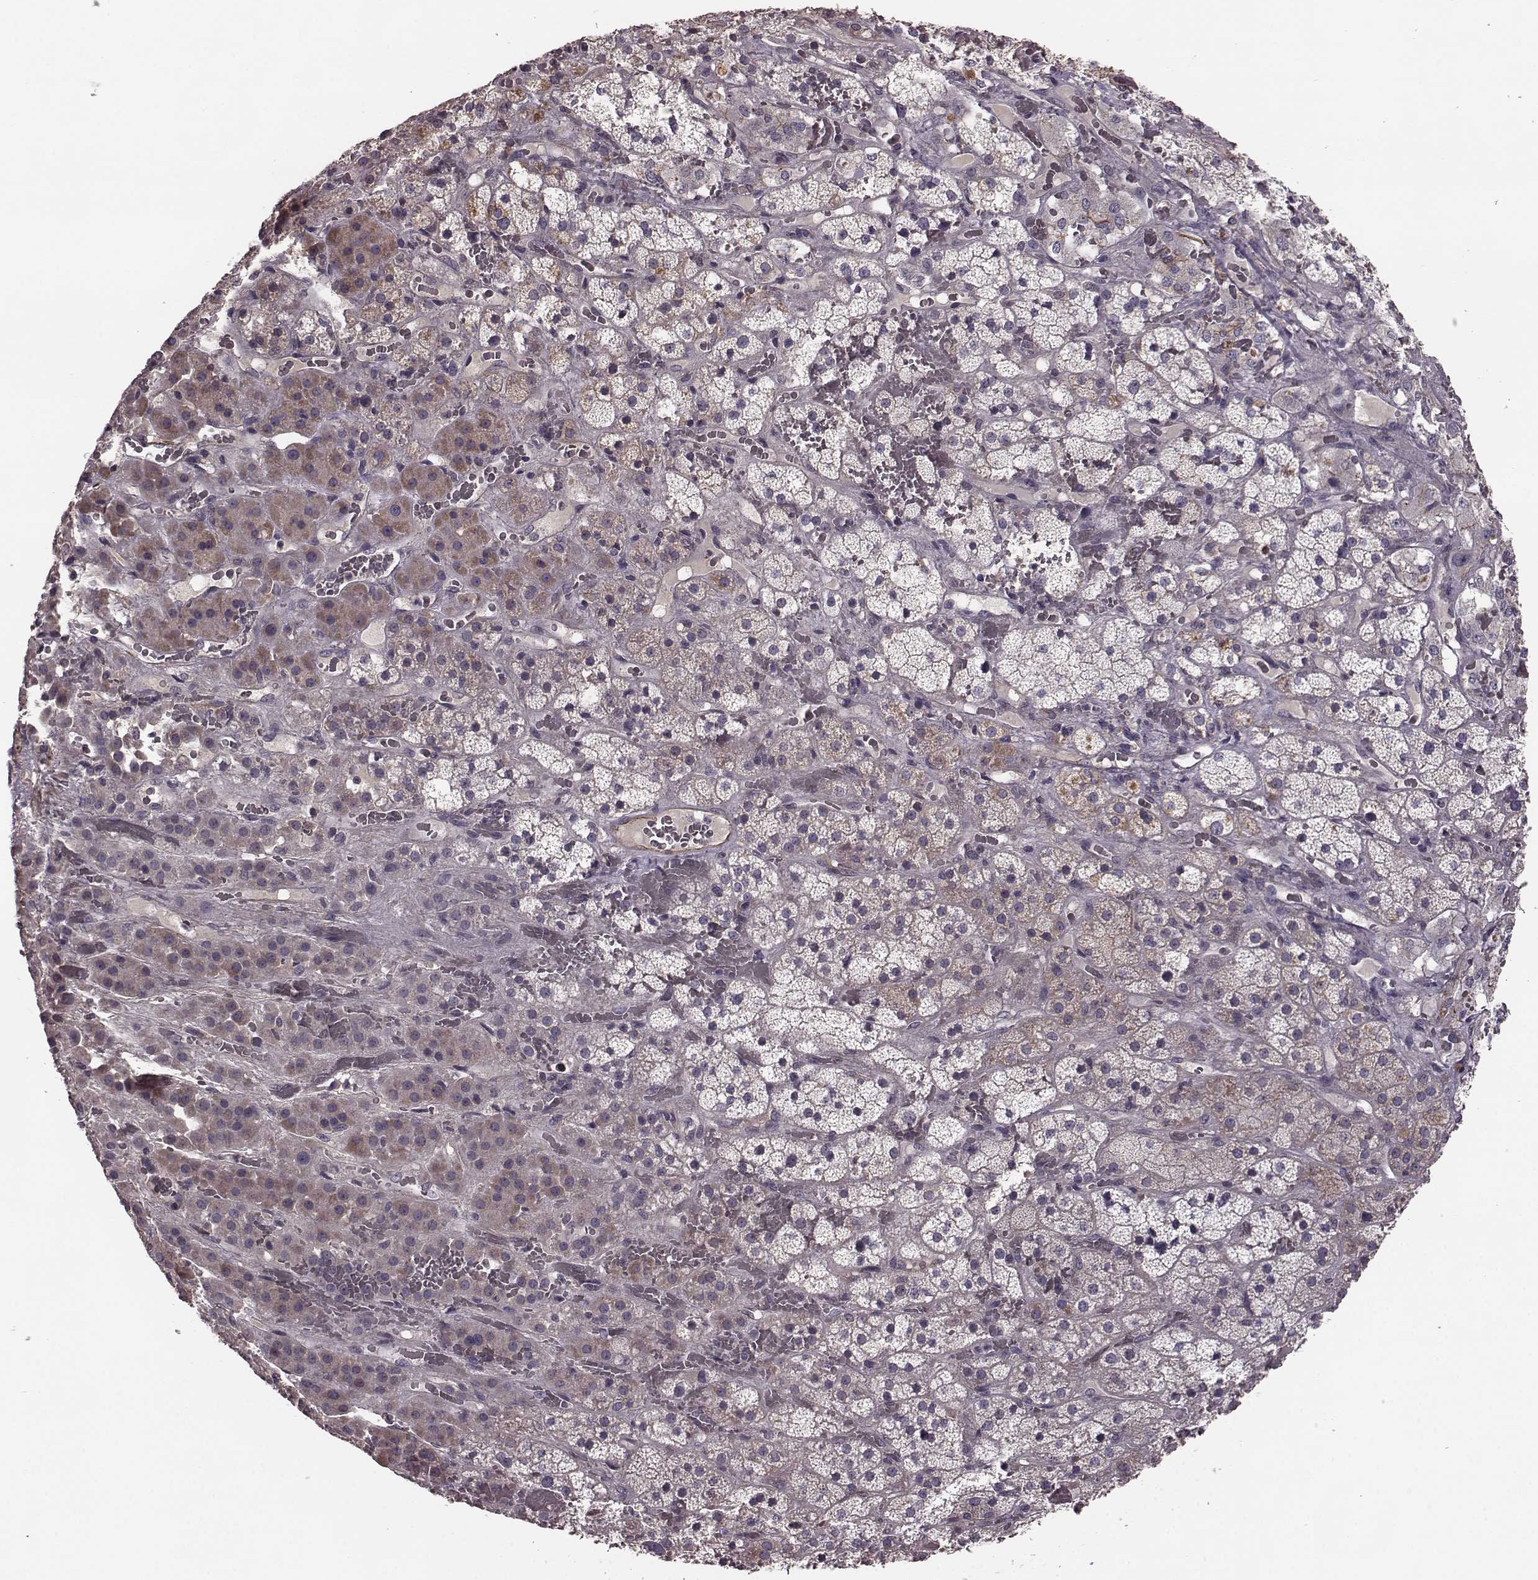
{"staining": {"intensity": "moderate", "quantity": "<25%", "location": "cytoplasmic/membranous"}, "tissue": "adrenal gland", "cell_type": "Glandular cells", "image_type": "normal", "snomed": [{"axis": "morphology", "description": "Normal tissue, NOS"}, {"axis": "topography", "description": "Adrenal gland"}], "caption": "IHC histopathology image of unremarkable adrenal gland: adrenal gland stained using IHC shows low levels of moderate protein expression localized specifically in the cytoplasmic/membranous of glandular cells, appearing as a cytoplasmic/membranous brown color.", "gene": "NTF3", "patient": {"sex": "male", "age": 57}}